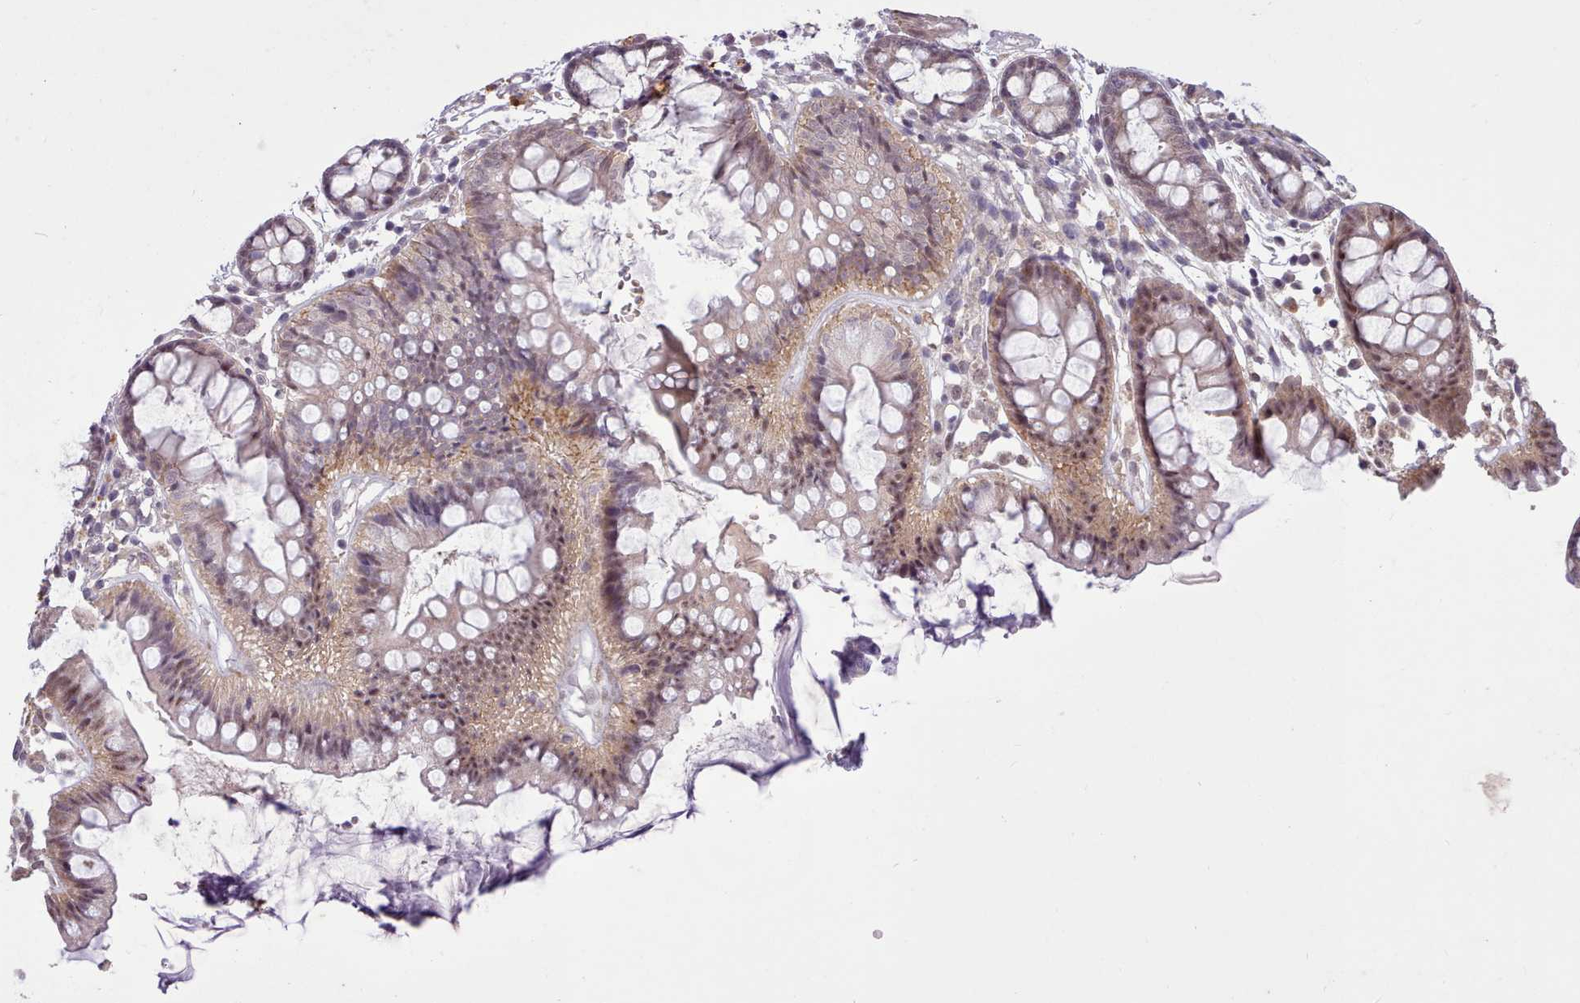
{"staining": {"intensity": "weak", "quantity": ">75%", "location": "cytoplasmic/membranous,nuclear"}, "tissue": "colon", "cell_type": "Endothelial cells", "image_type": "normal", "snomed": [{"axis": "morphology", "description": "Normal tissue, NOS"}, {"axis": "topography", "description": "Colon"}], "caption": "Colon stained for a protein reveals weak cytoplasmic/membranous,nuclear positivity in endothelial cells.", "gene": "ZNF607", "patient": {"sex": "female", "age": 84}}